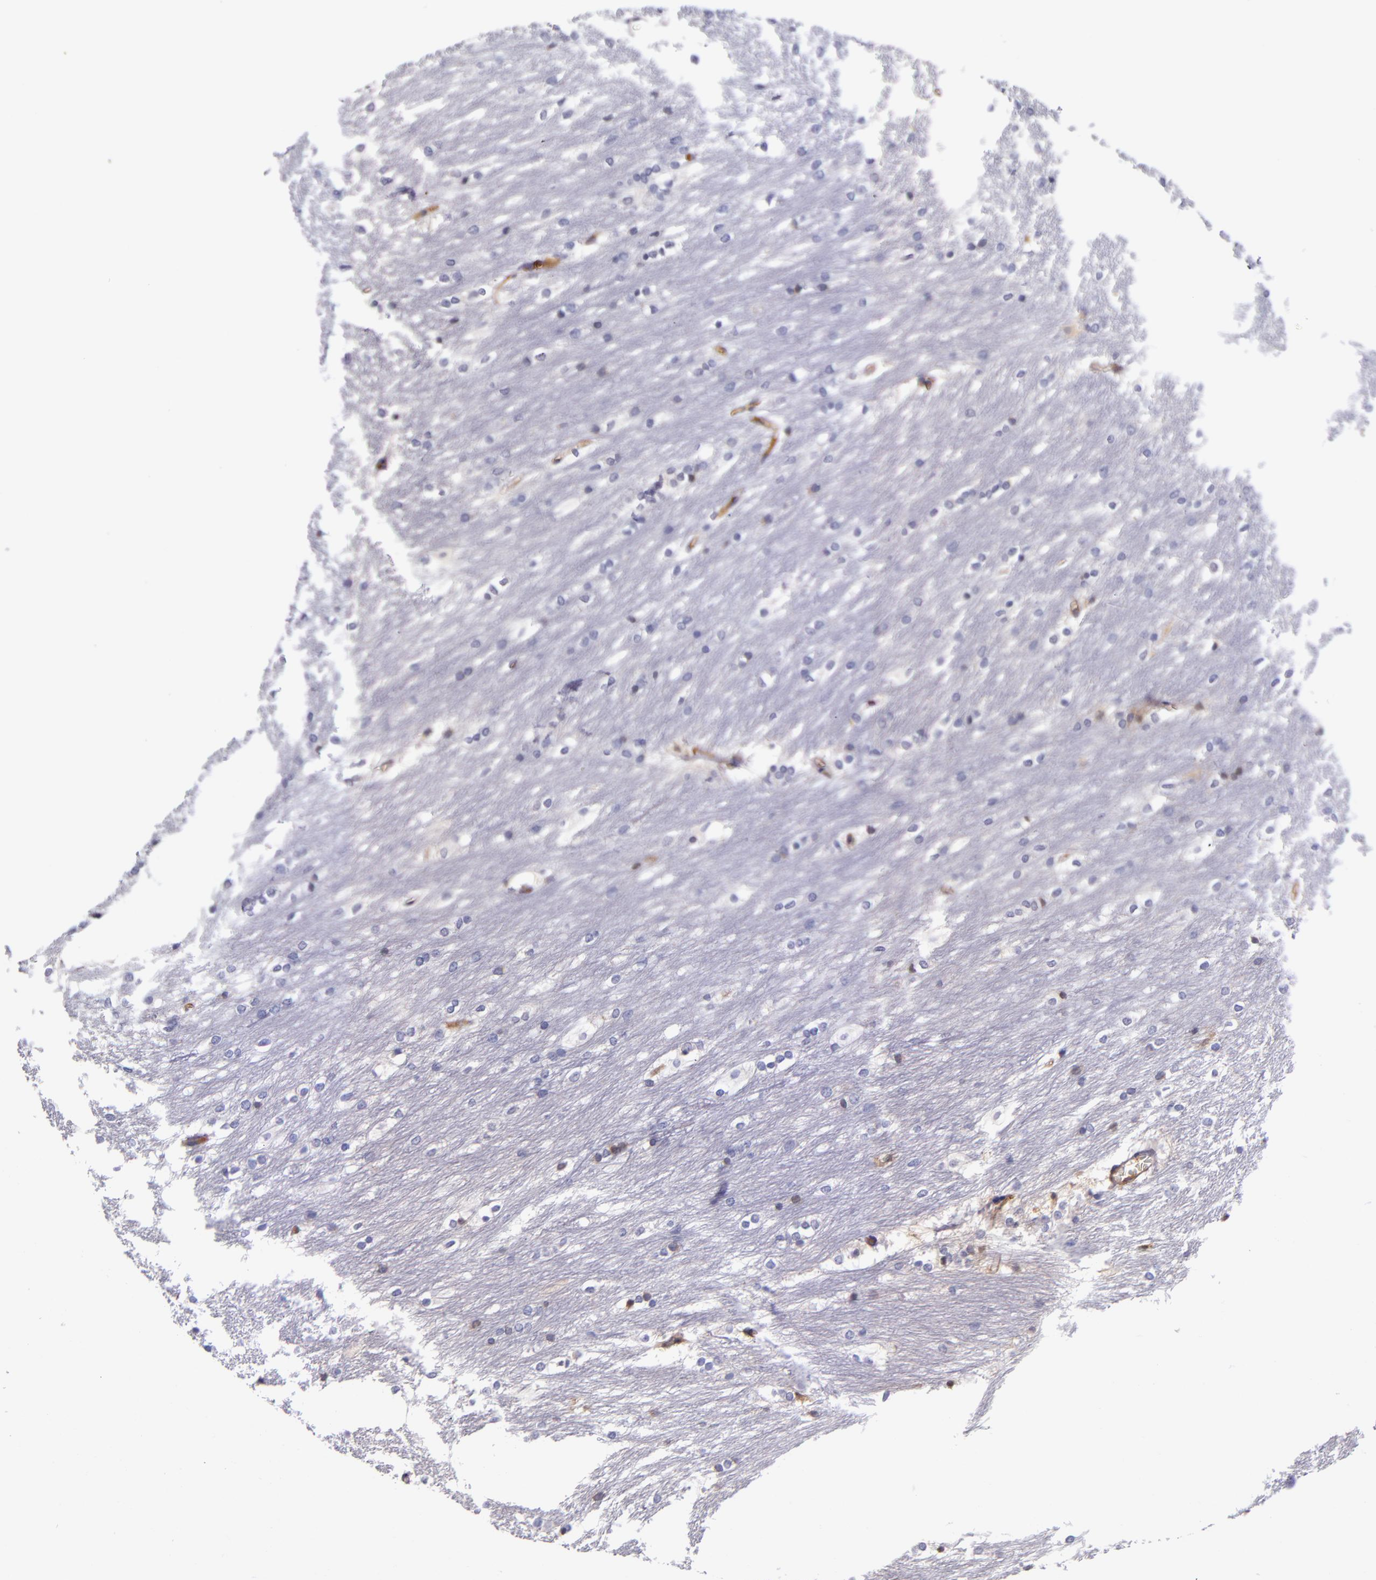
{"staining": {"intensity": "negative", "quantity": "none", "location": "none"}, "tissue": "caudate", "cell_type": "Glial cells", "image_type": "normal", "snomed": [{"axis": "morphology", "description": "Normal tissue, NOS"}, {"axis": "topography", "description": "Lateral ventricle wall"}], "caption": "Glial cells show no significant protein positivity in unremarkable caudate.", "gene": "CLEC3B", "patient": {"sex": "female", "age": 19}}